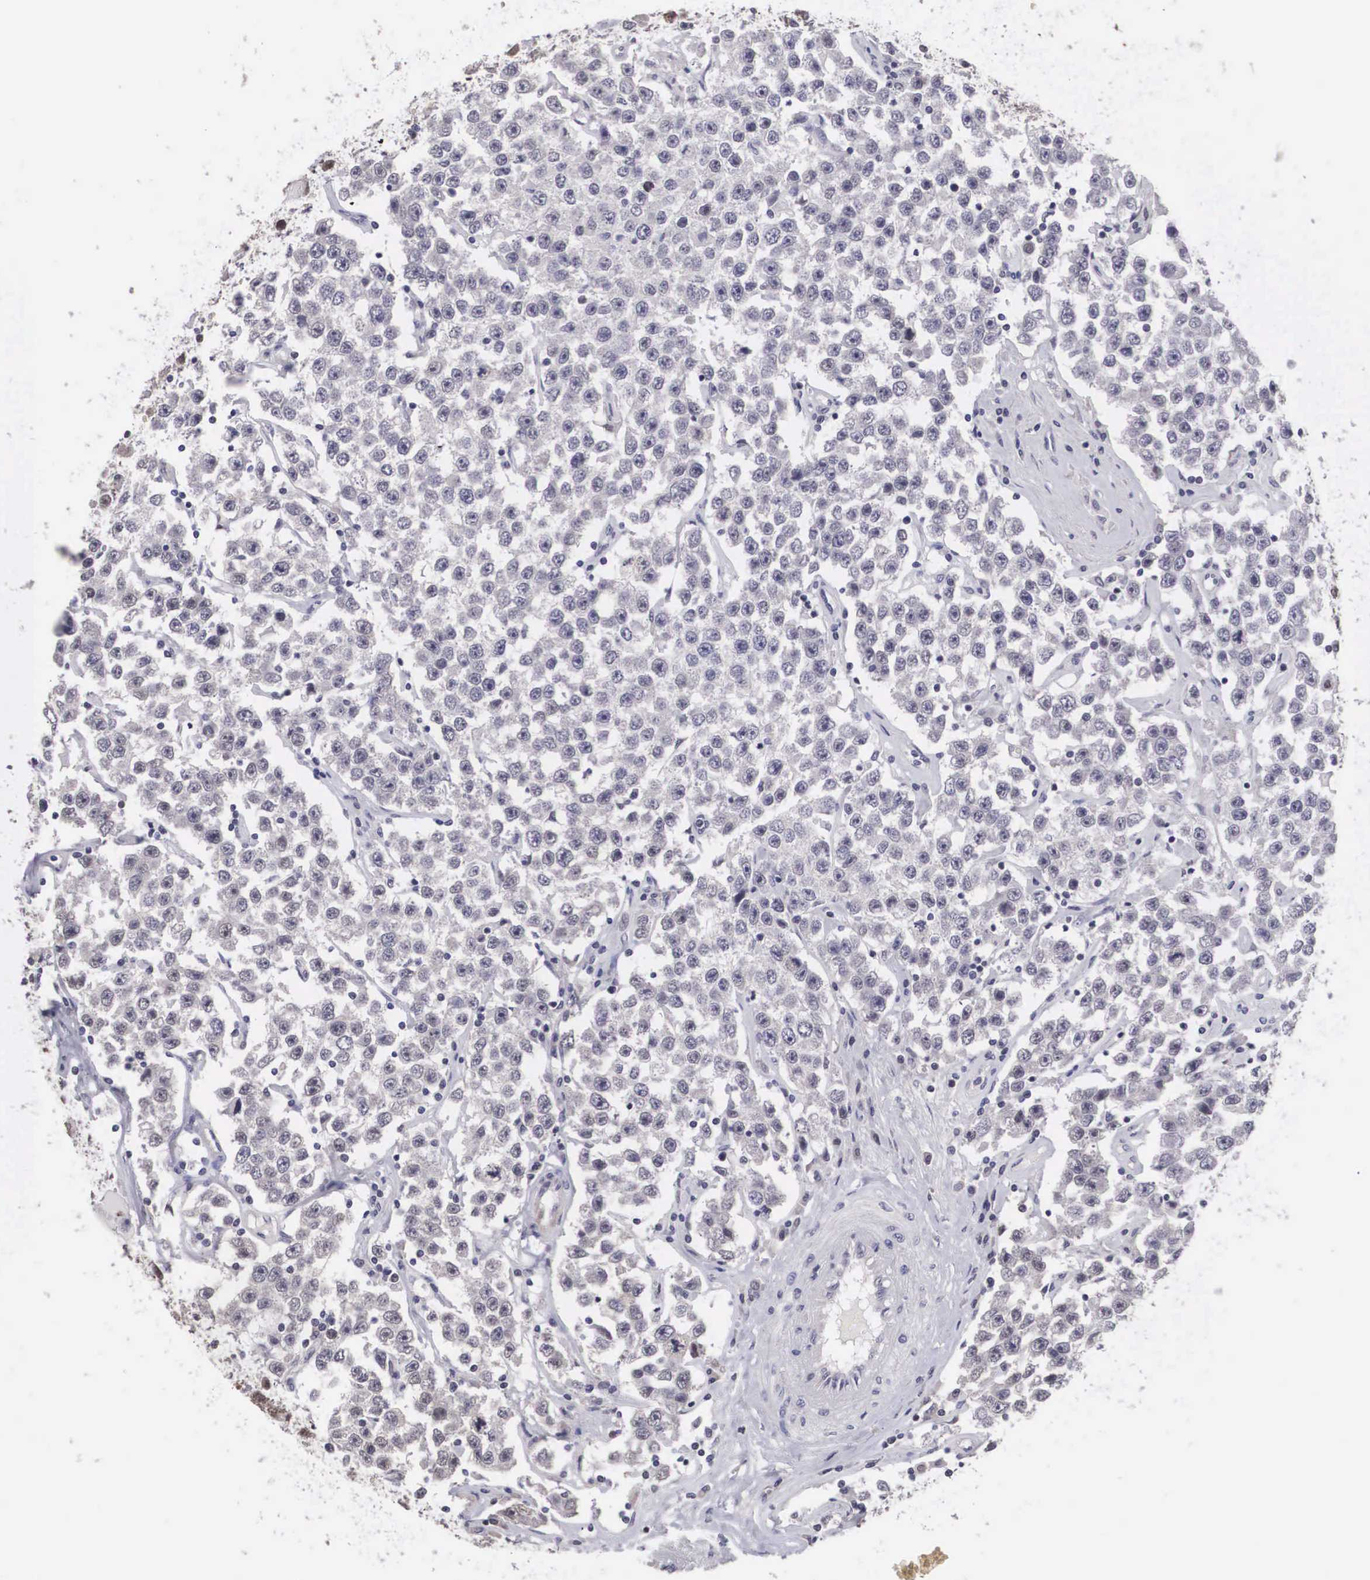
{"staining": {"intensity": "negative", "quantity": "none", "location": "none"}, "tissue": "testis cancer", "cell_type": "Tumor cells", "image_type": "cancer", "snomed": [{"axis": "morphology", "description": "Seminoma, NOS"}, {"axis": "topography", "description": "Testis"}], "caption": "There is no significant staining in tumor cells of testis cancer.", "gene": "MORC2", "patient": {"sex": "male", "age": 52}}